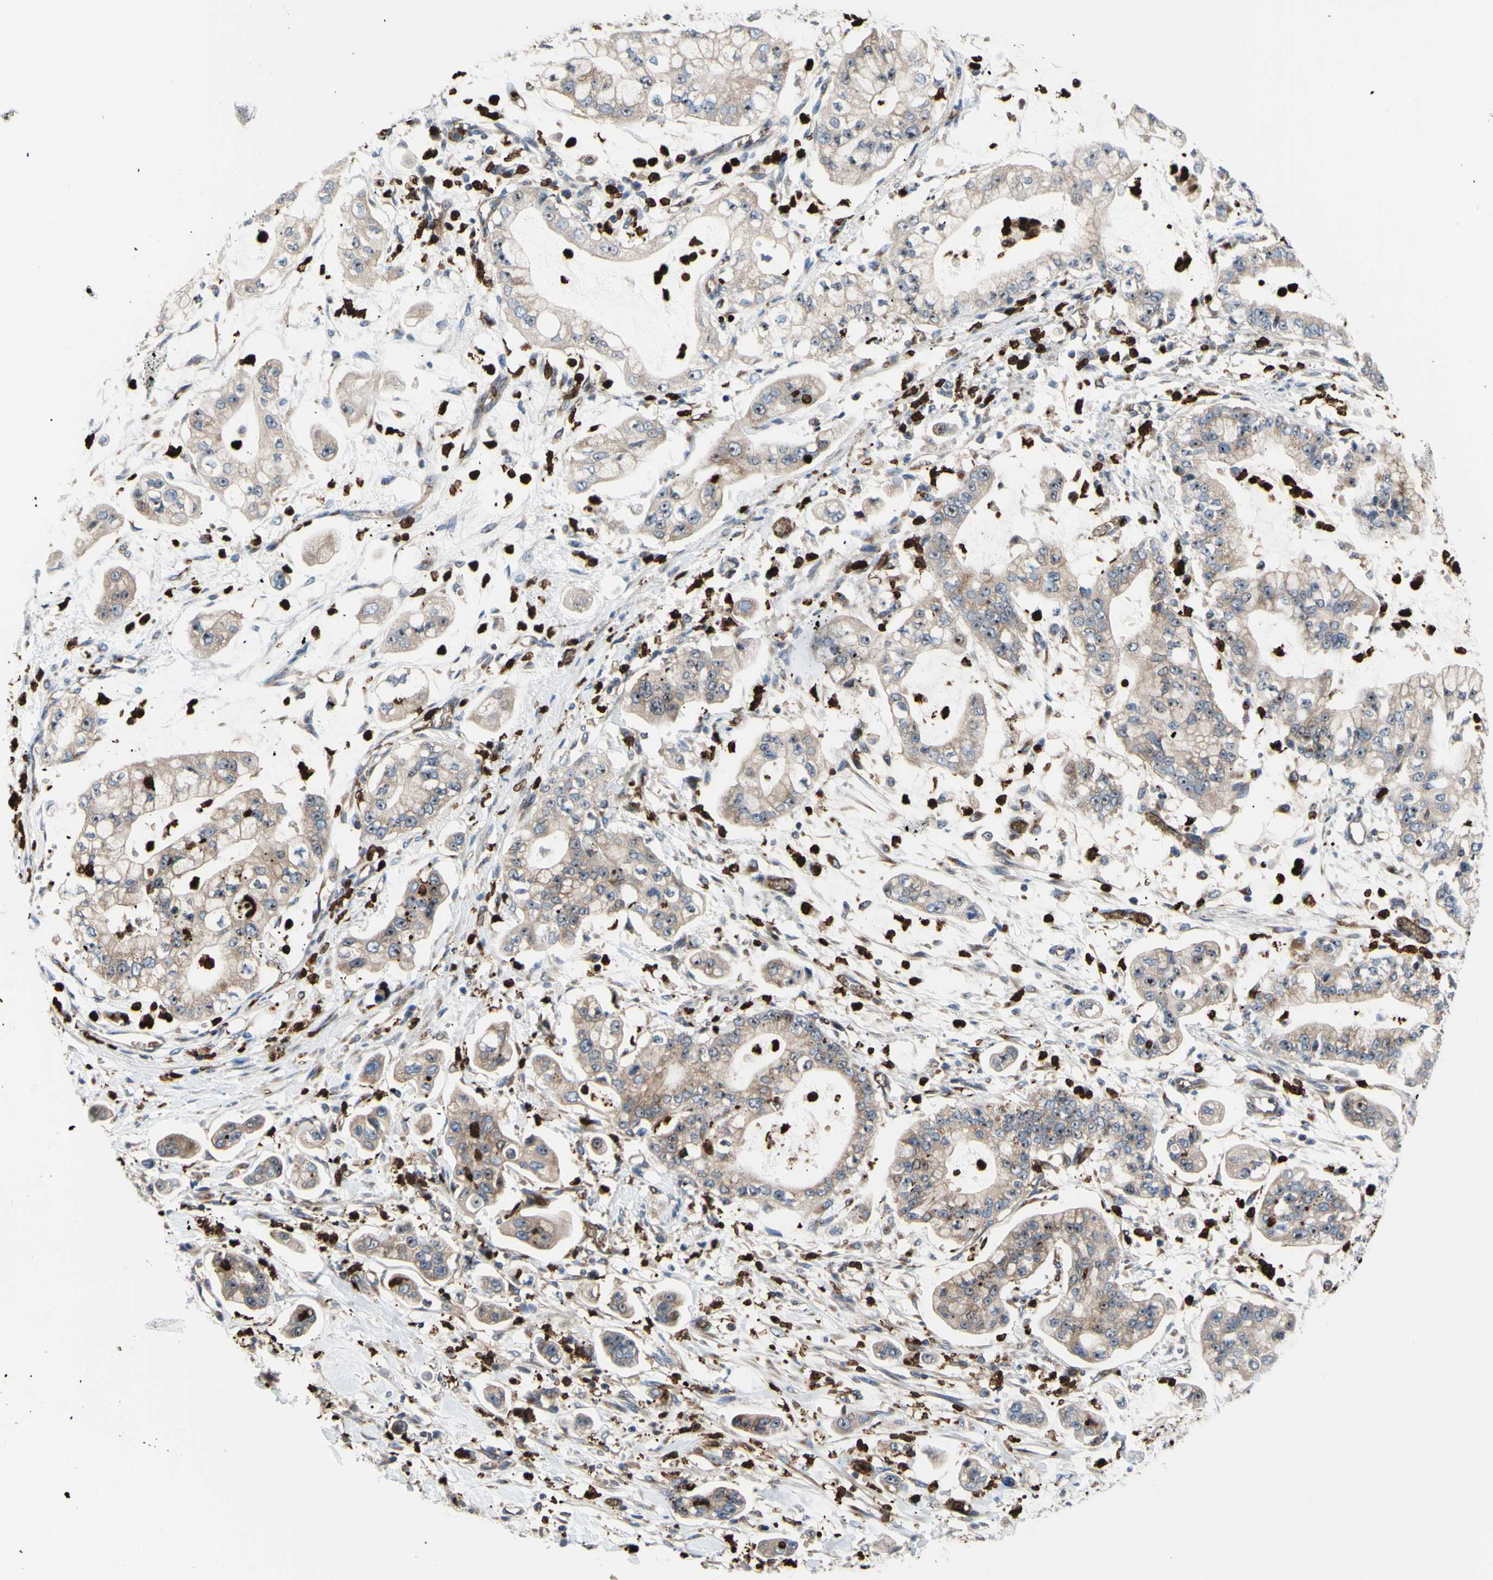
{"staining": {"intensity": "weak", "quantity": ">75%", "location": "cytoplasmic/membranous,nuclear"}, "tissue": "stomach cancer", "cell_type": "Tumor cells", "image_type": "cancer", "snomed": [{"axis": "morphology", "description": "Adenocarcinoma, NOS"}, {"axis": "topography", "description": "Stomach"}], "caption": "Protein expression analysis of human stomach cancer reveals weak cytoplasmic/membranous and nuclear positivity in approximately >75% of tumor cells.", "gene": "USP9X", "patient": {"sex": "male", "age": 76}}